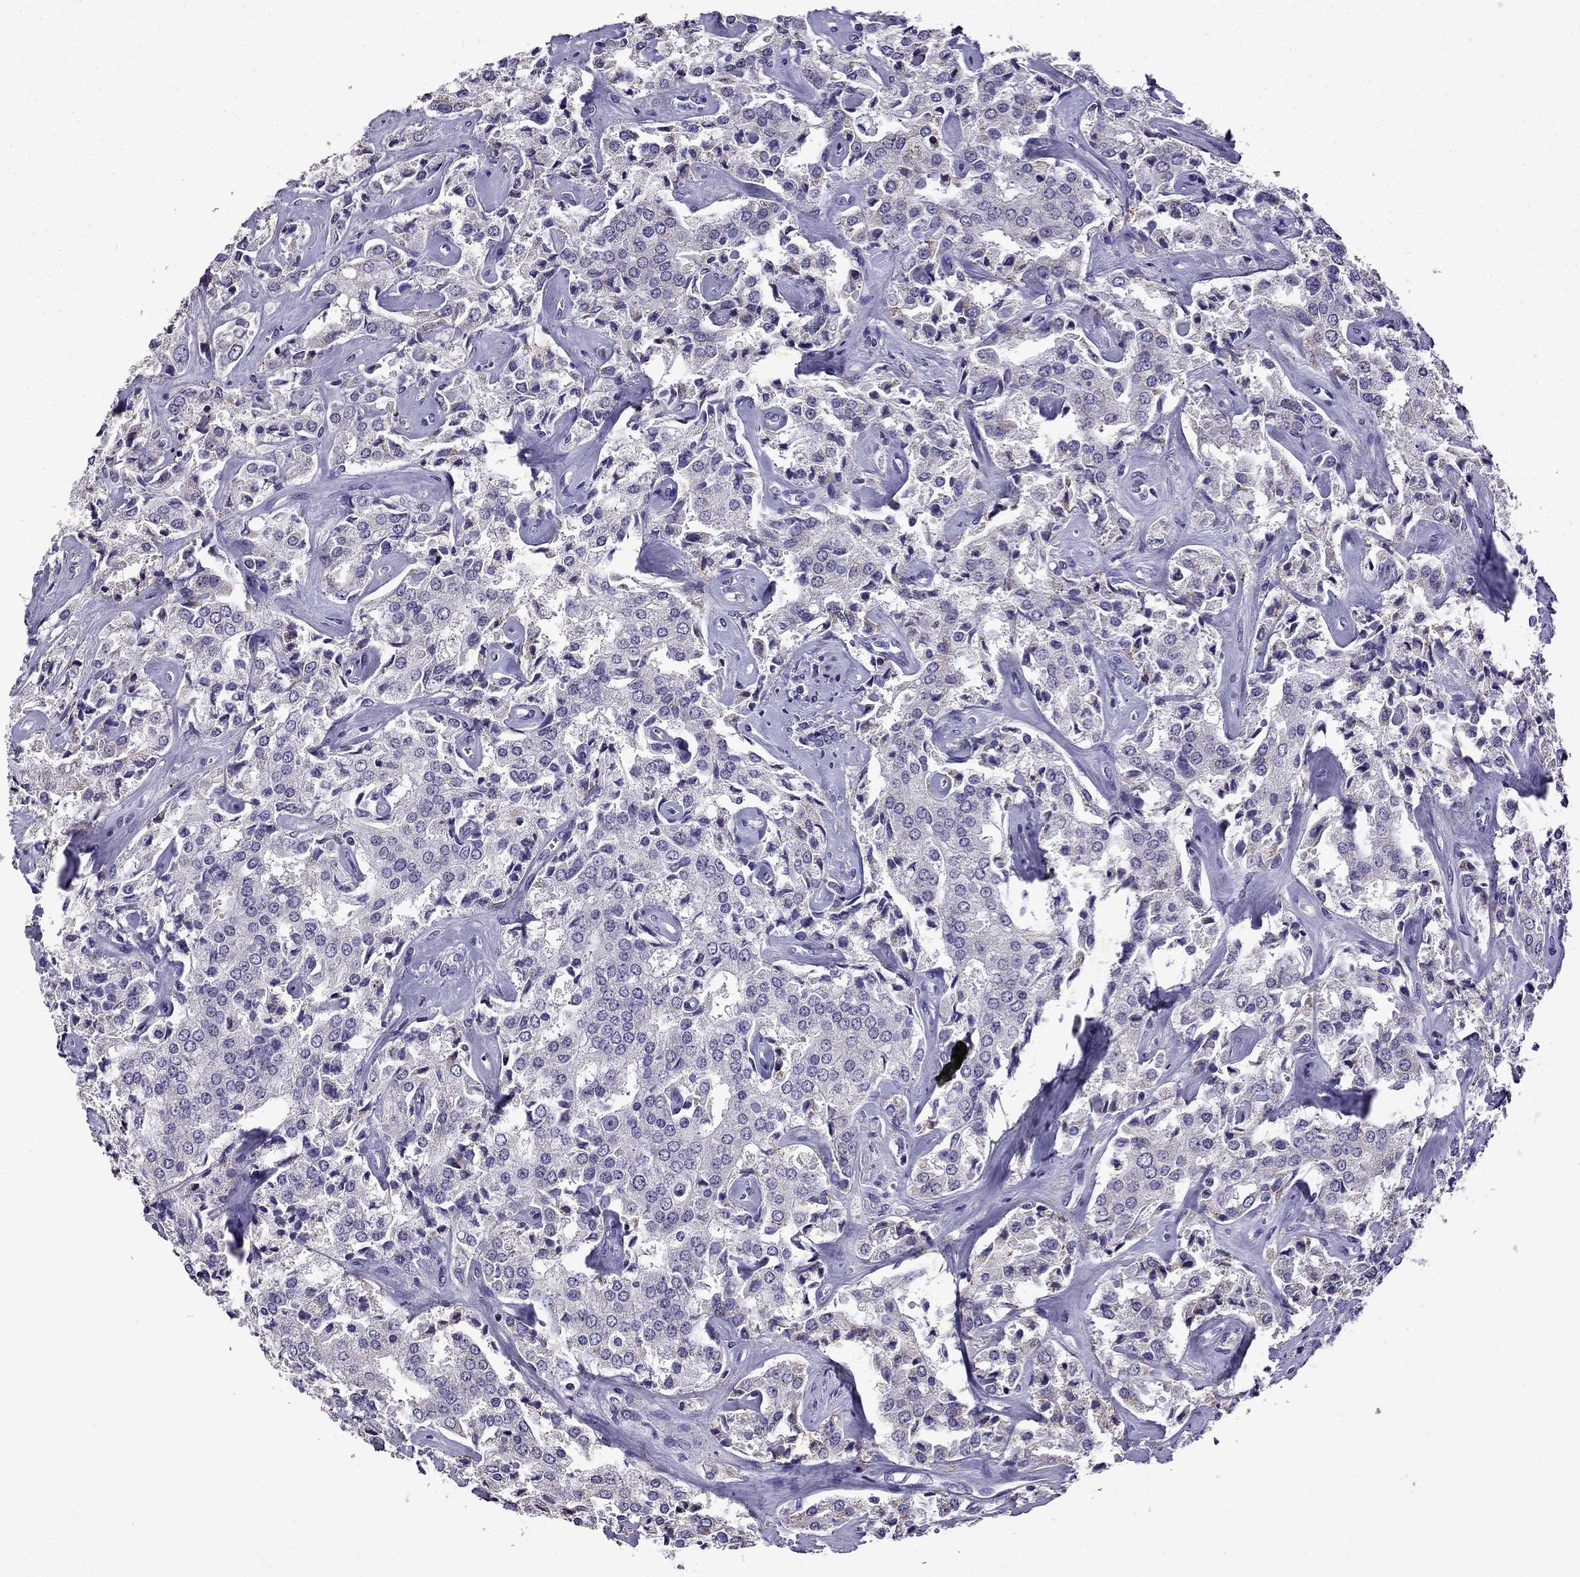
{"staining": {"intensity": "moderate", "quantity": "<25%", "location": "cytoplasmic/membranous"}, "tissue": "prostate cancer", "cell_type": "Tumor cells", "image_type": "cancer", "snomed": [{"axis": "morphology", "description": "Adenocarcinoma, NOS"}, {"axis": "topography", "description": "Prostate"}], "caption": "Immunohistochemistry (DAB (3,3'-diaminobenzidine)) staining of human adenocarcinoma (prostate) shows moderate cytoplasmic/membranous protein staining in approximately <25% of tumor cells.", "gene": "TTN", "patient": {"sex": "male", "age": 66}}